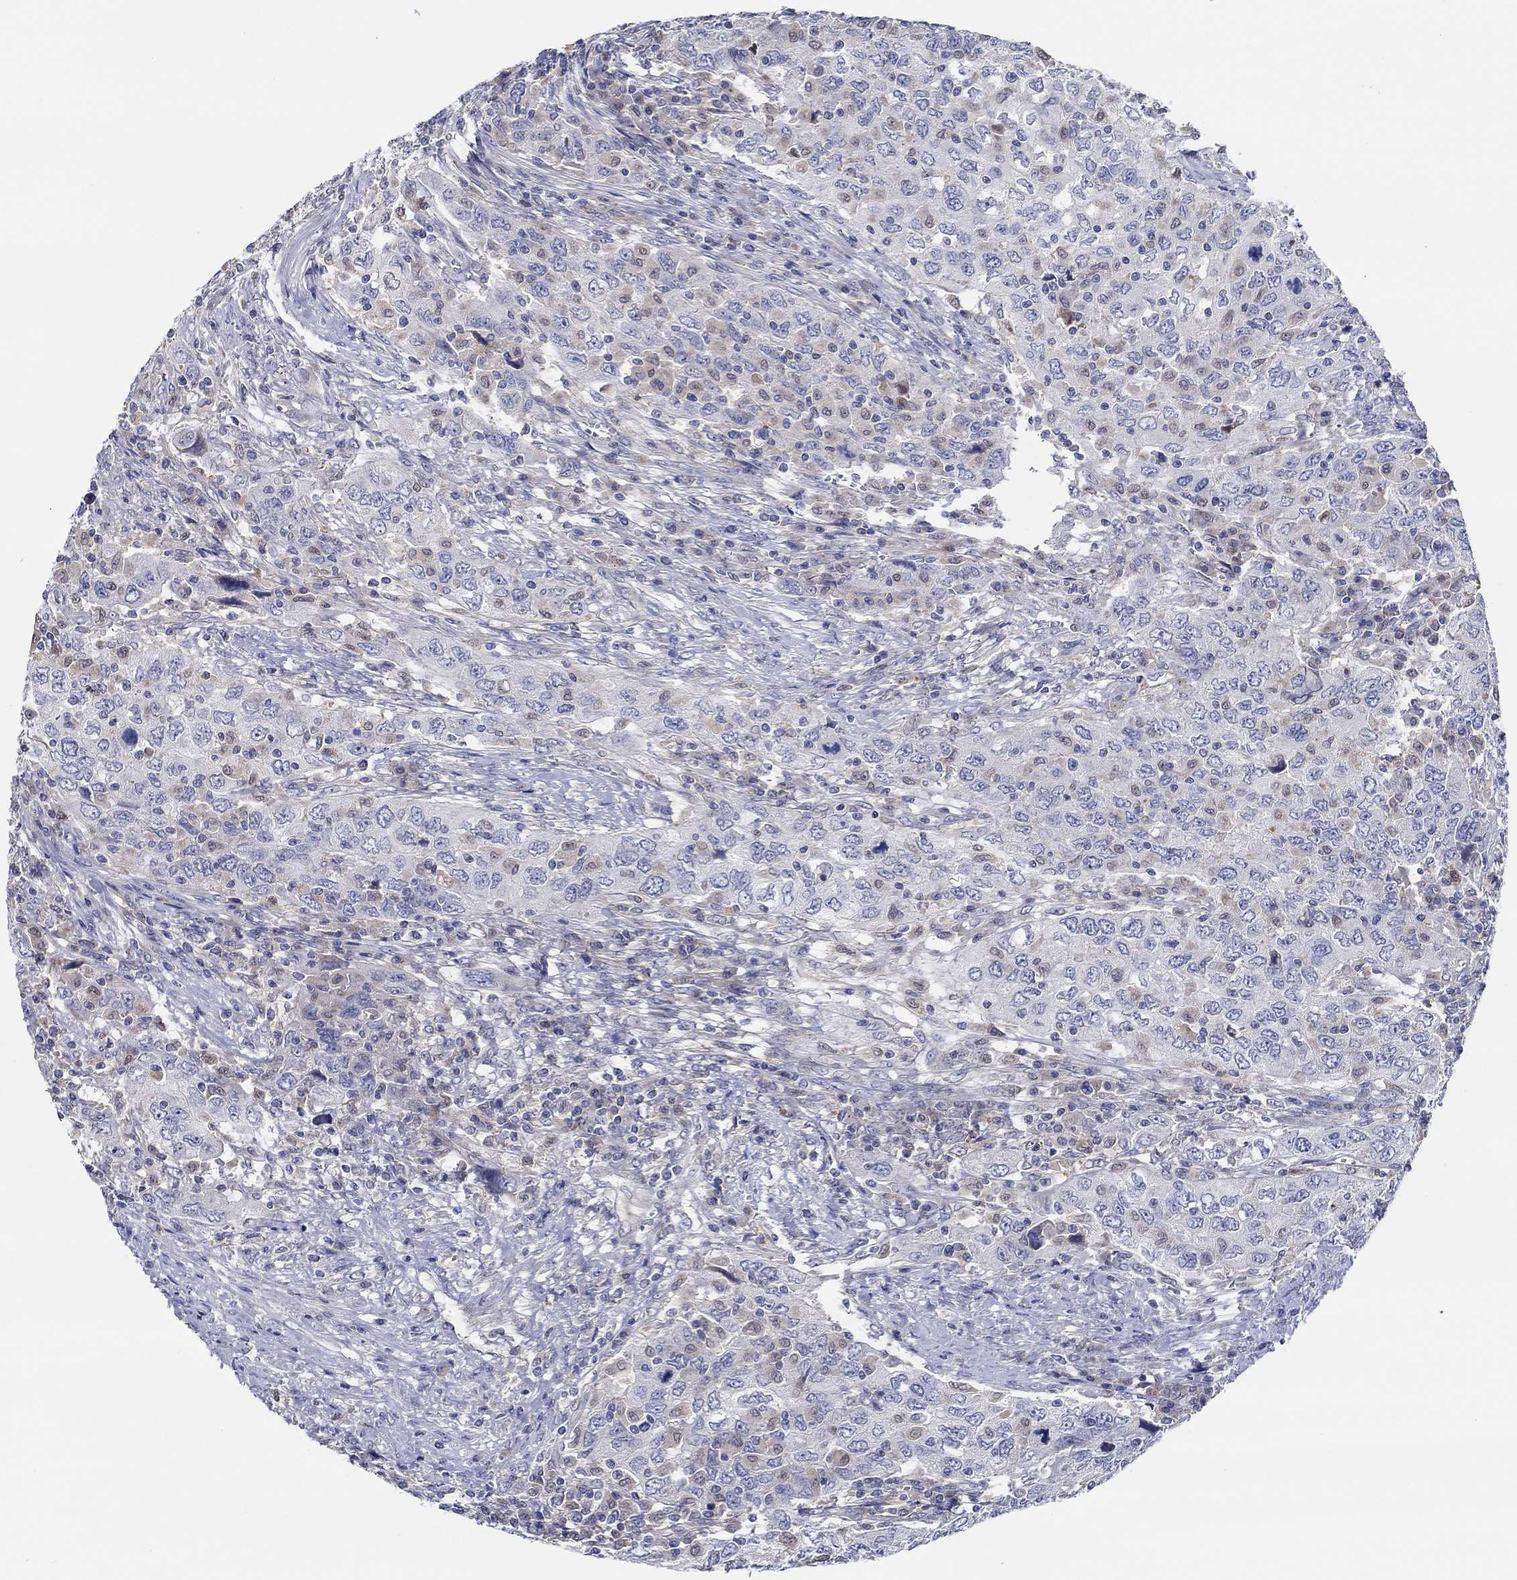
{"staining": {"intensity": "weak", "quantity": "<25%", "location": "cytoplasmic/membranous"}, "tissue": "urothelial cancer", "cell_type": "Tumor cells", "image_type": "cancer", "snomed": [{"axis": "morphology", "description": "Urothelial carcinoma, High grade"}, {"axis": "topography", "description": "Urinary bladder"}], "caption": "Urothelial cancer stained for a protein using immunohistochemistry demonstrates no positivity tumor cells.", "gene": "CFAP61", "patient": {"sex": "male", "age": 76}}